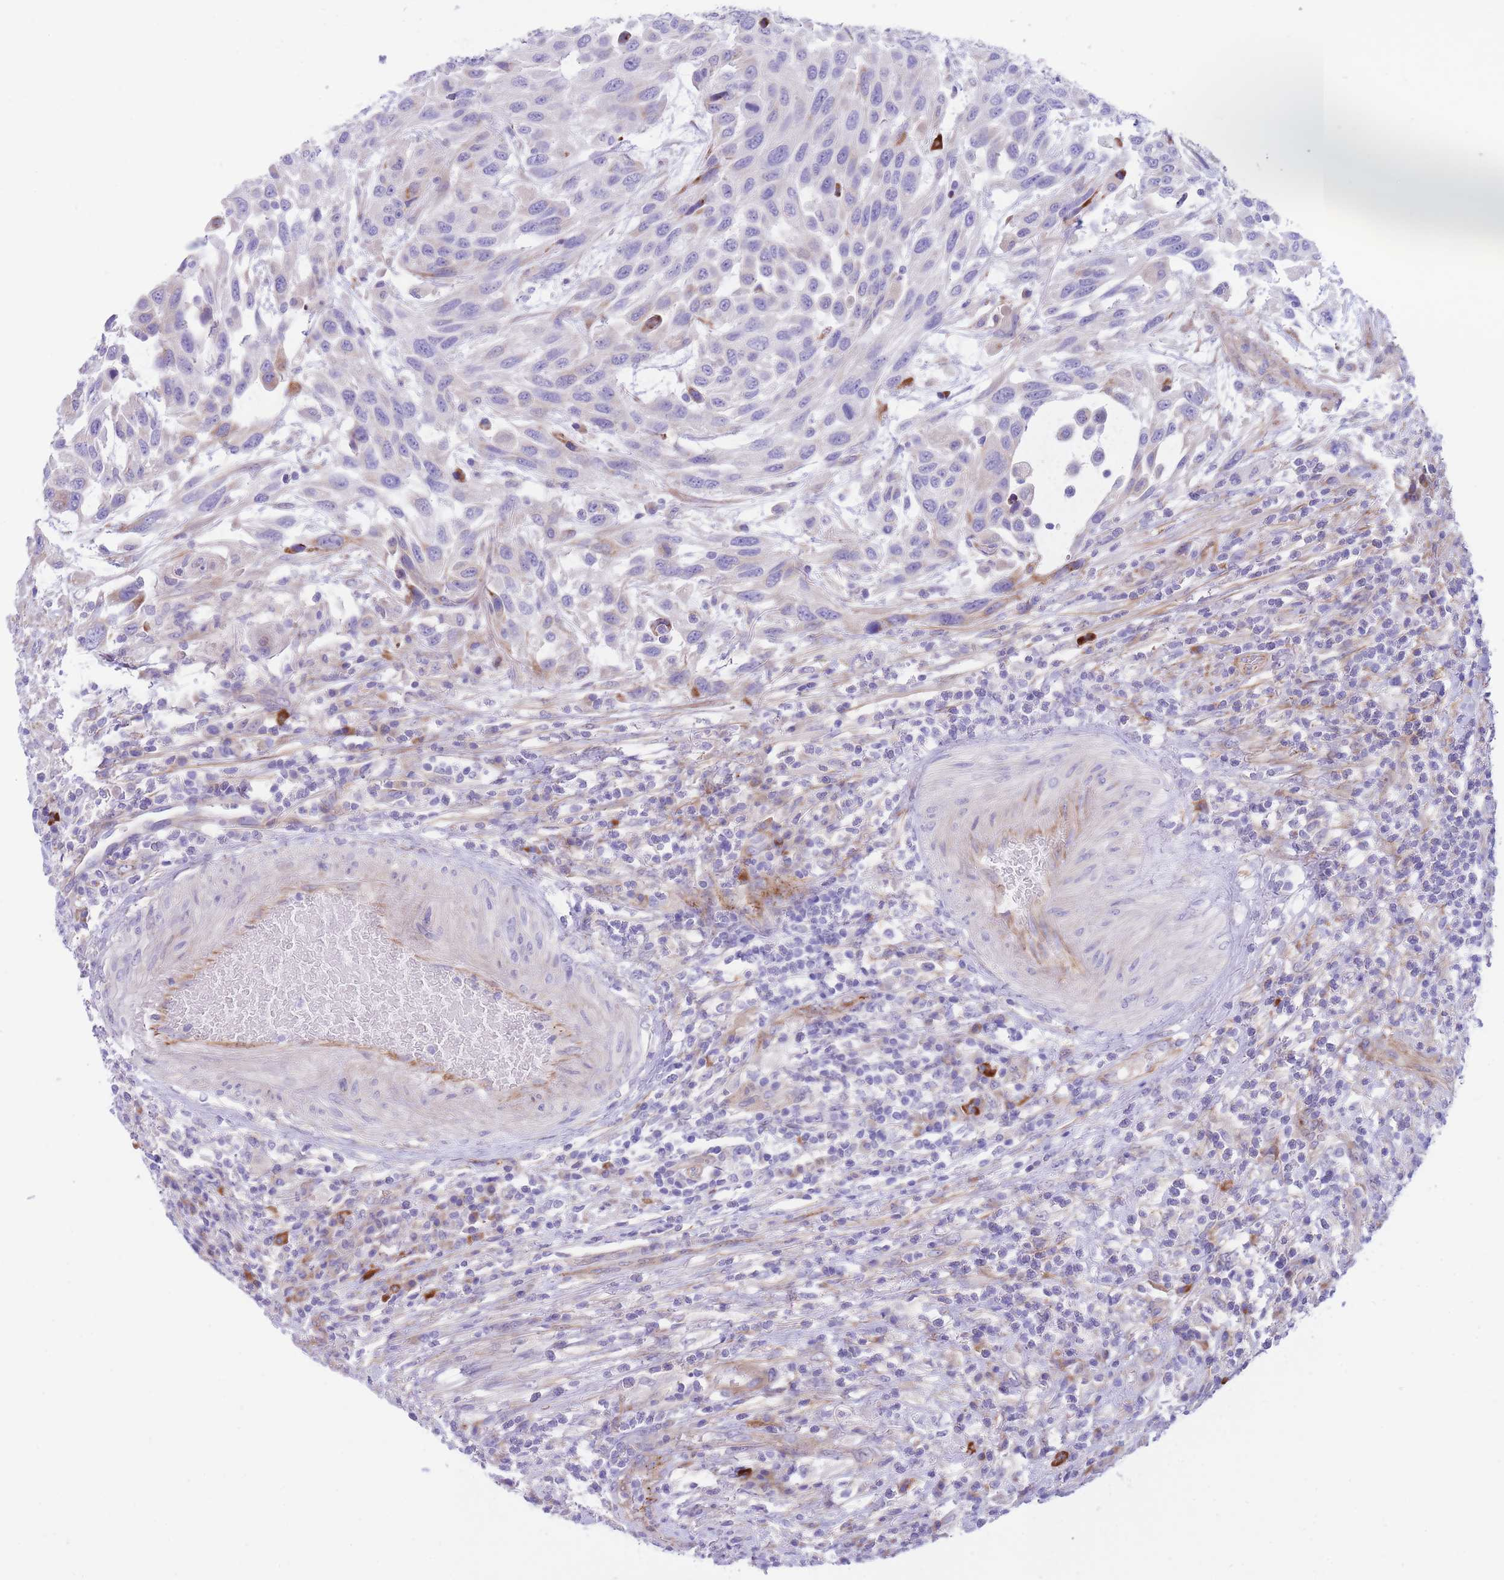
{"staining": {"intensity": "negative", "quantity": "none", "location": "none"}, "tissue": "urothelial cancer", "cell_type": "Tumor cells", "image_type": "cancer", "snomed": [{"axis": "morphology", "description": "Urothelial carcinoma, High grade"}, {"axis": "topography", "description": "Urinary bladder"}], "caption": "This is a micrograph of immunohistochemistry staining of high-grade urothelial carcinoma, which shows no positivity in tumor cells.", "gene": "DET1", "patient": {"sex": "female", "age": 70}}